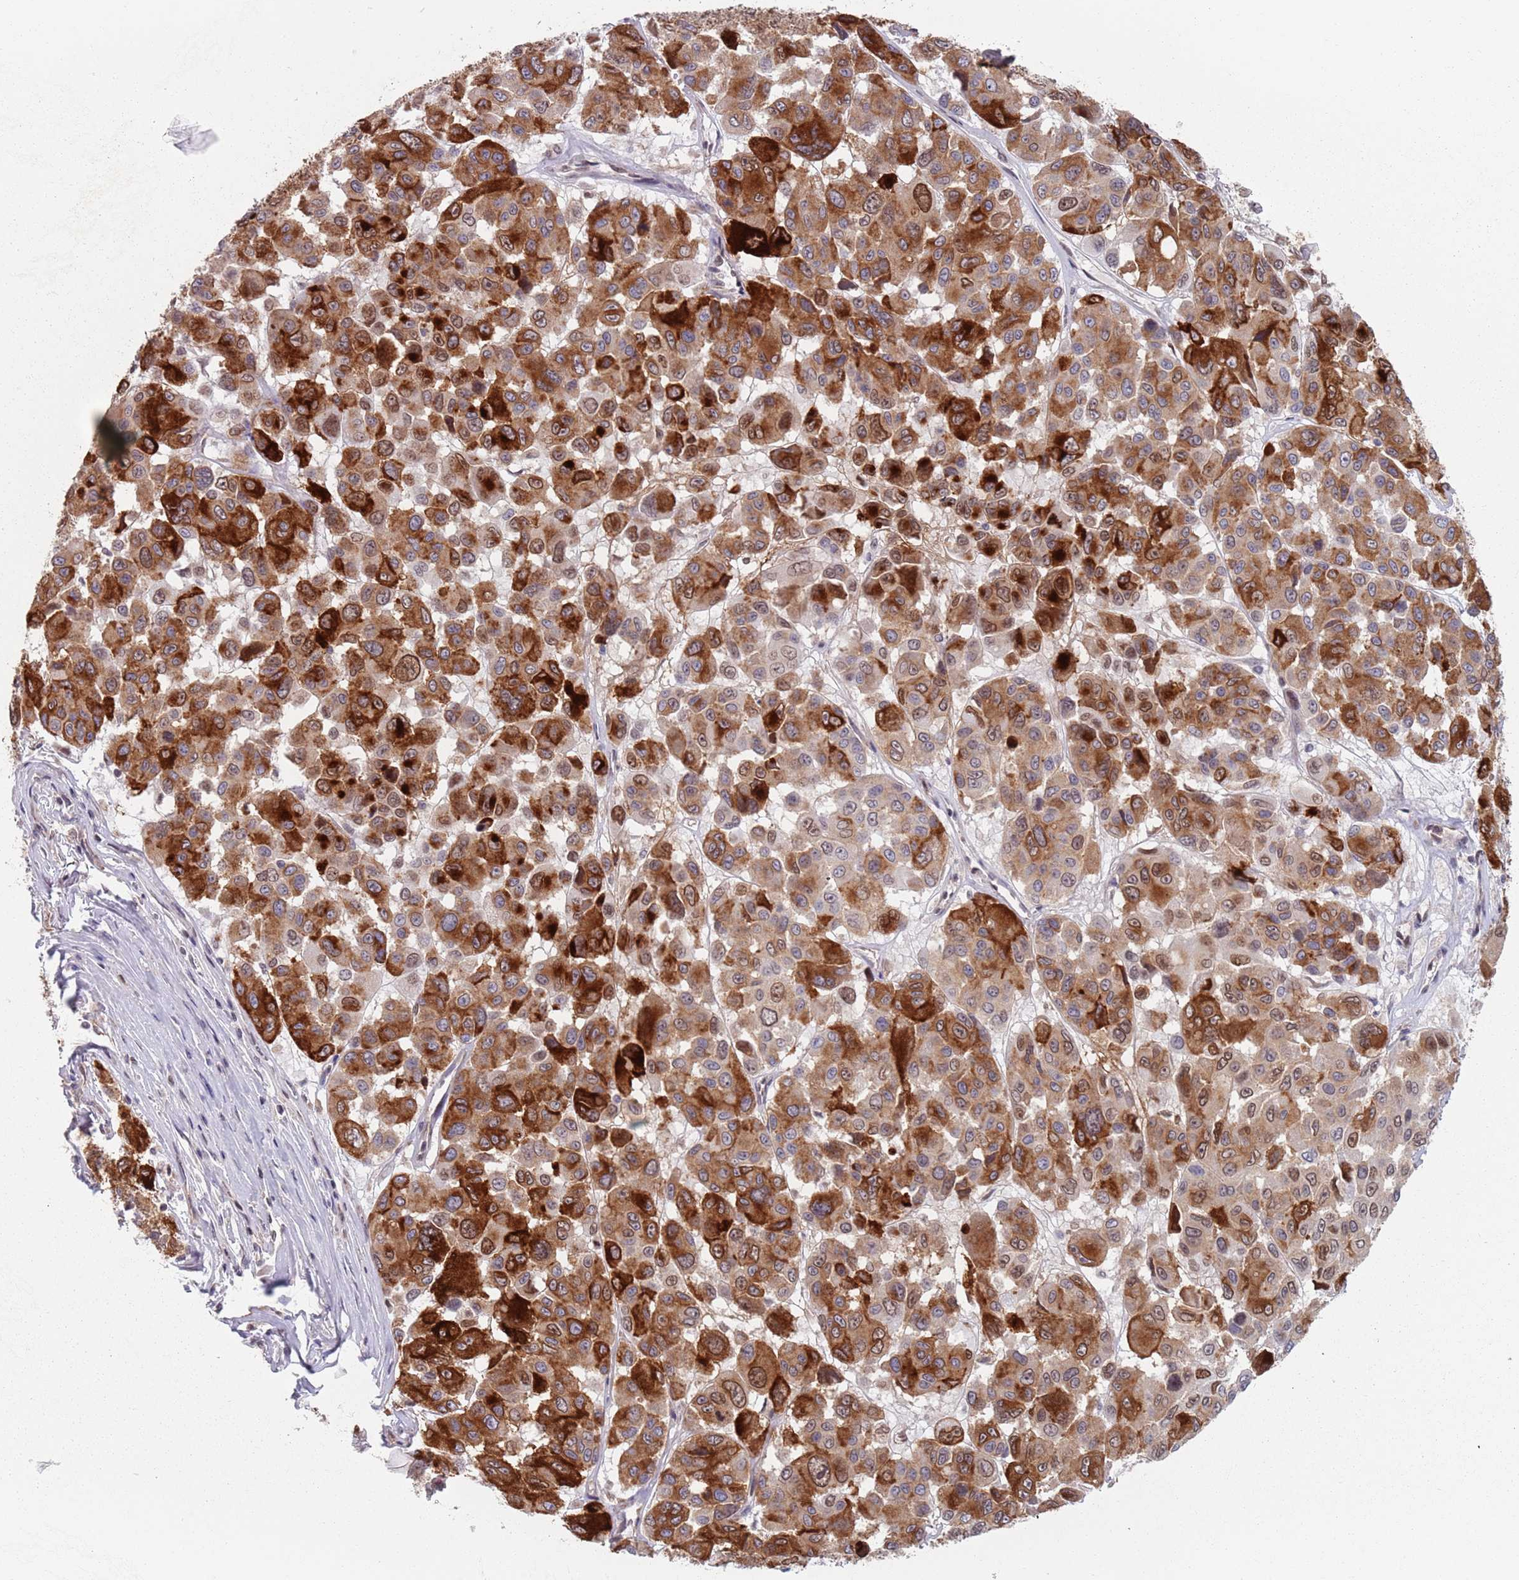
{"staining": {"intensity": "strong", "quantity": ">75%", "location": "cytoplasmic/membranous,nuclear"}, "tissue": "melanoma", "cell_type": "Tumor cells", "image_type": "cancer", "snomed": [{"axis": "morphology", "description": "Malignant melanoma, NOS"}, {"axis": "topography", "description": "Skin"}], "caption": "Melanoma was stained to show a protein in brown. There is high levels of strong cytoplasmic/membranous and nuclear staining in approximately >75% of tumor cells.", "gene": "MFSD12", "patient": {"sex": "female", "age": 66}}